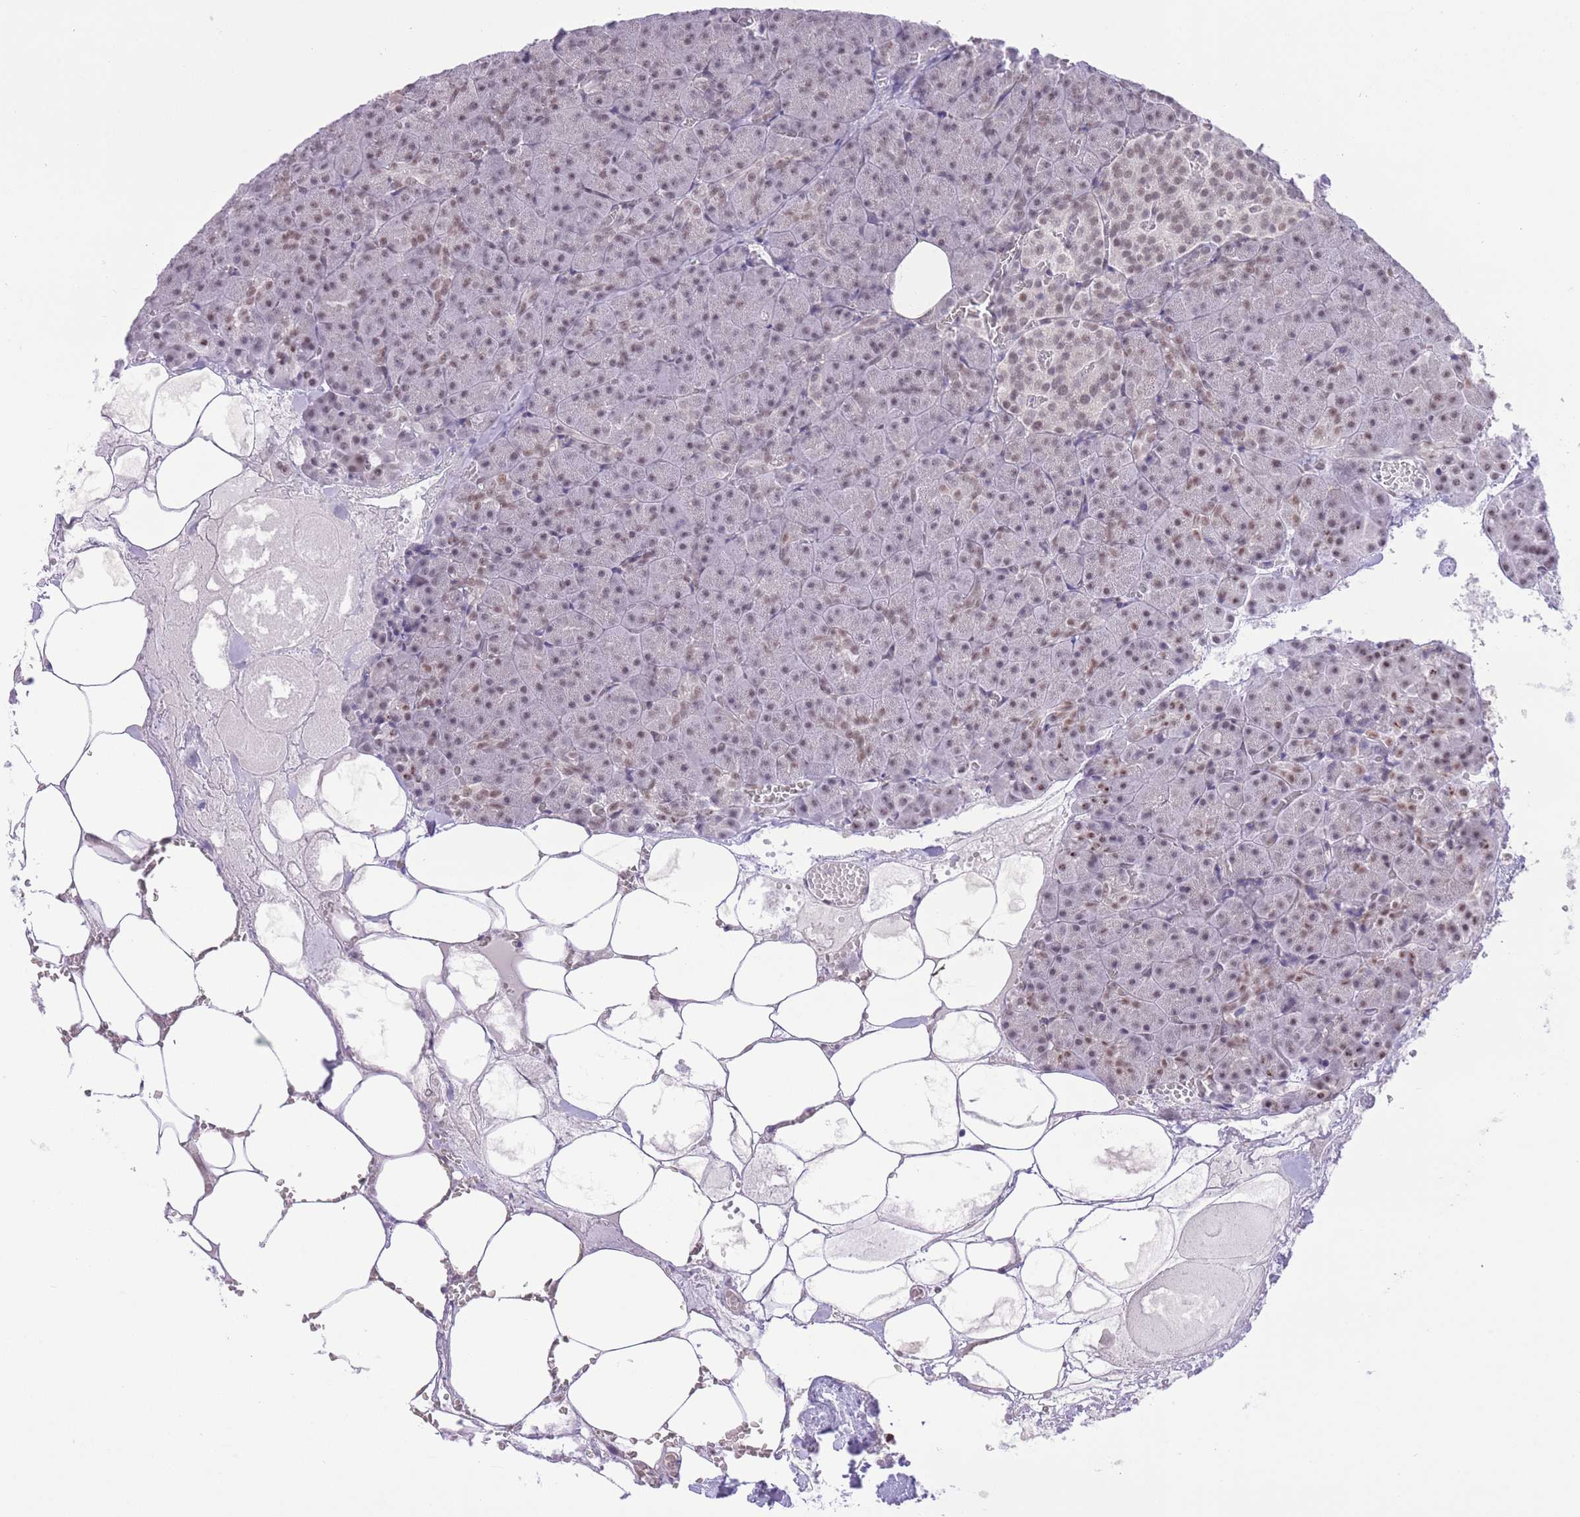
{"staining": {"intensity": "moderate", "quantity": ">75%", "location": "nuclear"}, "tissue": "pancreas", "cell_type": "Exocrine glandular cells", "image_type": "normal", "snomed": [{"axis": "morphology", "description": "Normal tissue, NOS"}, {"axis": "topography", "description": "Pancreas"}], "caption": "Pancreas stained with immunohistochemistry (IHC) reveals moderate nuclear expression in about >75% of exocrine glandular cells. The protein is shown in brown color, while the nuclei are stained blue.", "gene": "ZBED5", "patient": {"sex": "female", "age": 74}}